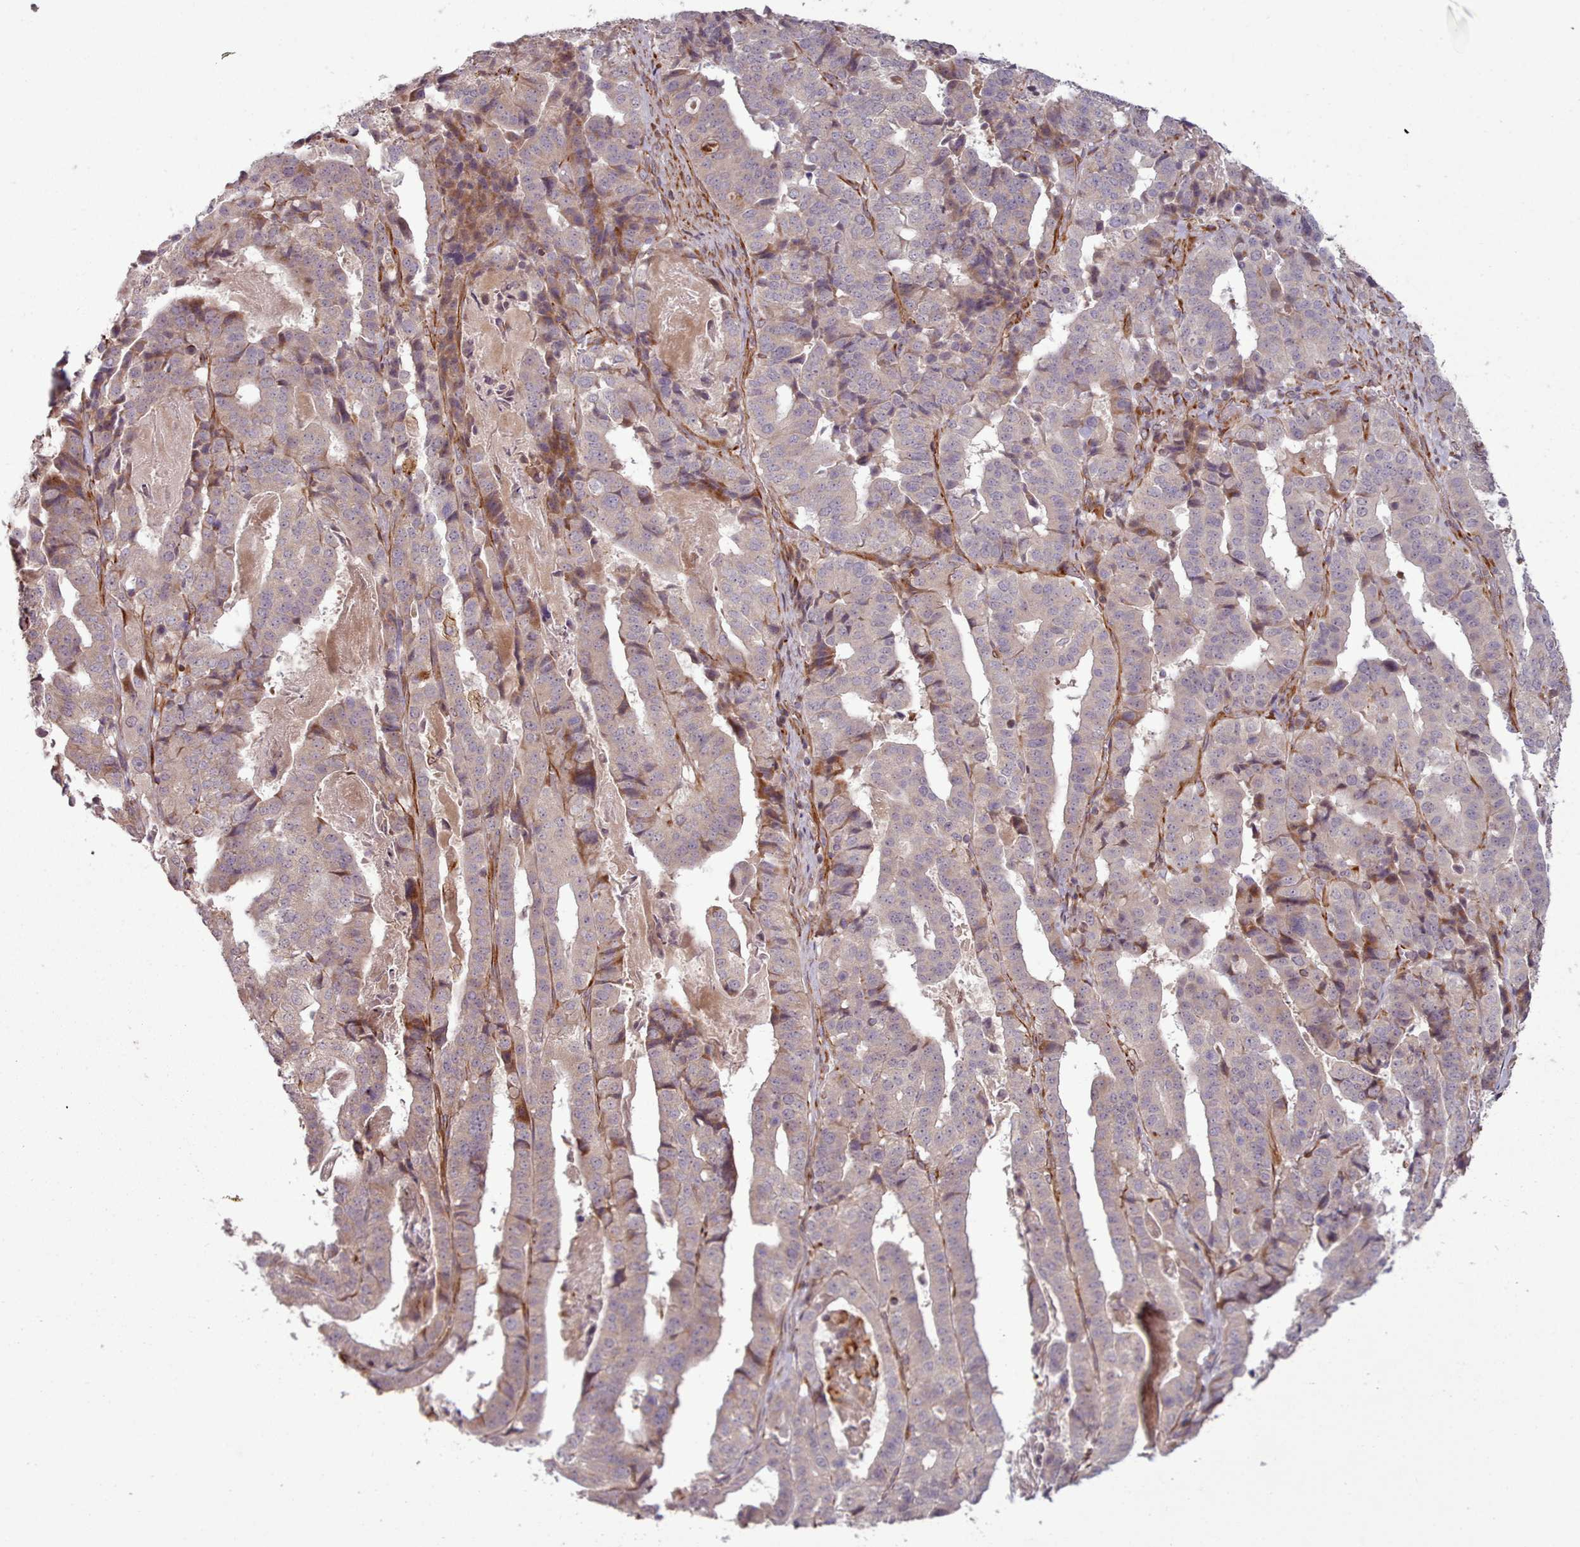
{"staining": {"intensity": "weak", "quantity": "<25%", "location": "cytoplasmic/membranous"}, "tissue": "stomach cancer", "cell_type": "Tumor cells", "image_type": "cancer", "snomed": [{"axis": "morphology", "description": "Adenocarcinoma, NOS"}, {"axis": "topography", "description": "Stomach"}], "caption": "The photomicrograph displays no significant expression in tumor cells of stomach adenocarcinoma. Nuclei are stained in blue.", "gene": "GBGT1", "patient": {"sex": "male", "age": 48}}